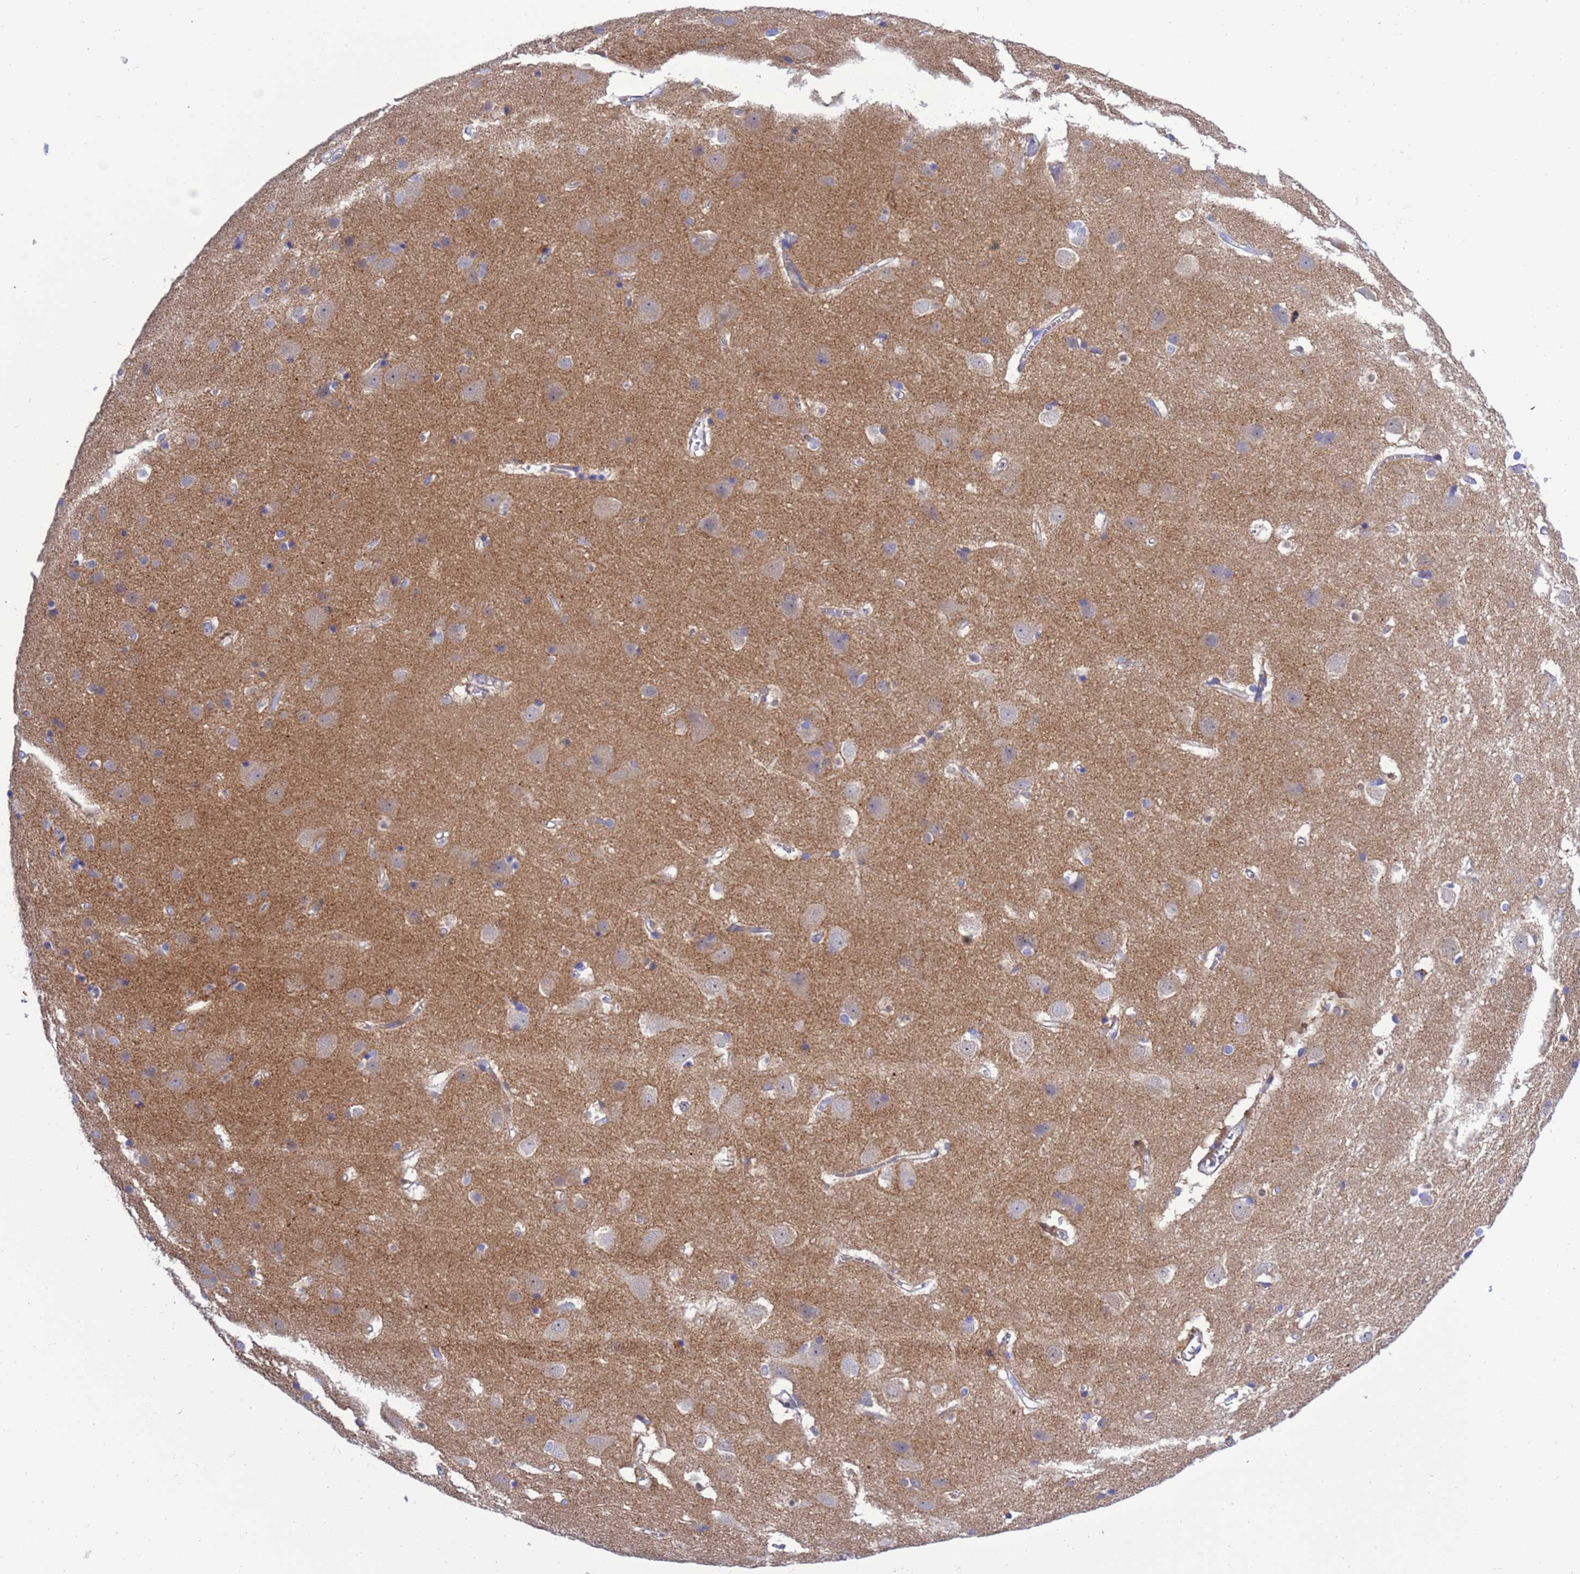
{"staining": {"intensity": "moderate", "quantity": "<25%", "location": "cytoplasmic/membranous"}, "tissue": "cerebral cortex", "cell_type": "Endothelial cells", "image_type": "normal", "snomed": [{"axis": "morphology", "description": "Normal tissue, NOS"}, {"axis": "topography", "description": "Cerebral cortex"}], "caption": "Endothelial cells display low levels of moderate cytoplasmic/membranous expression in about <25% of cells in unremarkable human cerebral cortex. (Stains: DAB in brown, nuclei in blue, Microscopy: brightfield microscopy at high magnification).", "gene": "FOXRED1", "patient": {"sex": "male", "age": 54}}